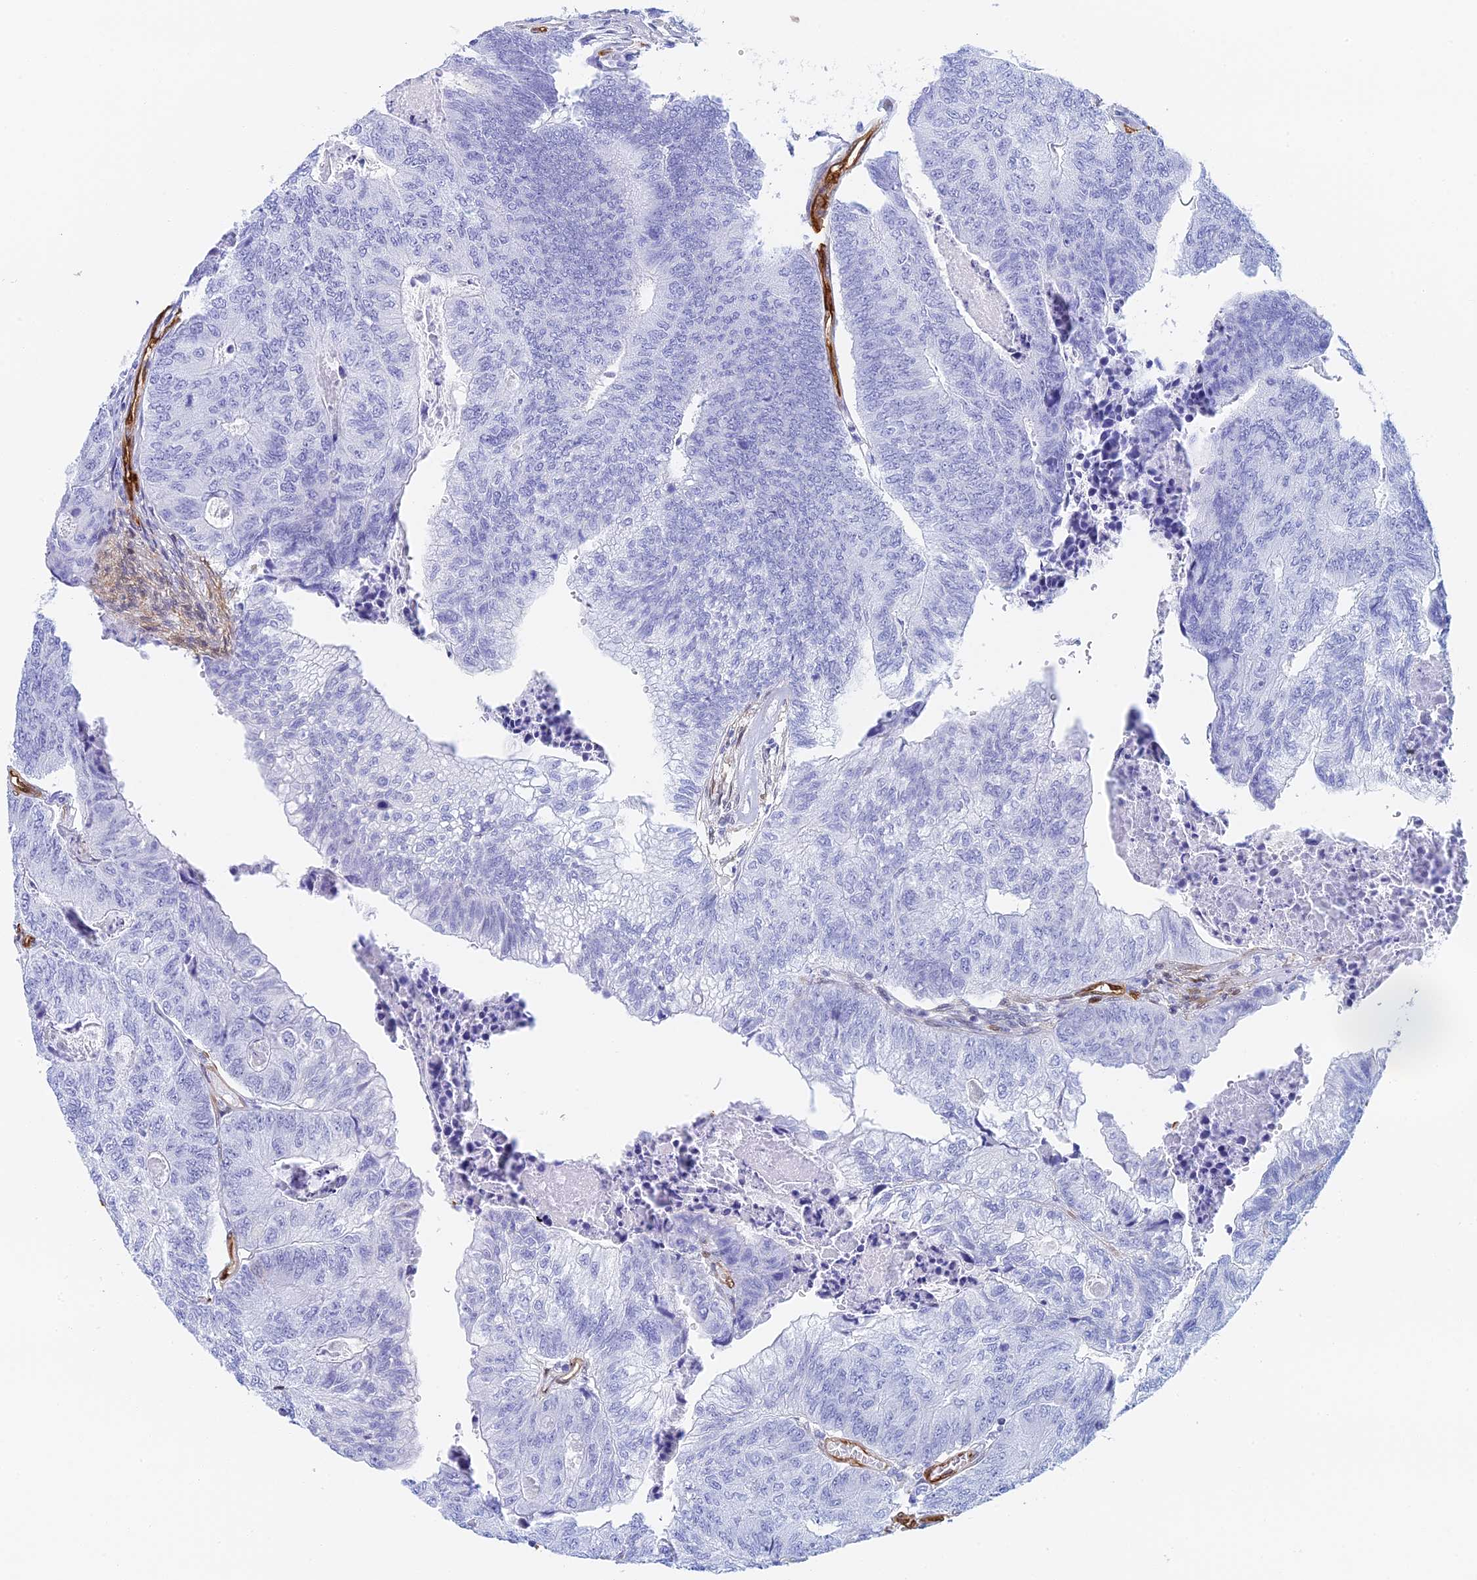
{"staining": {"intensity": "negative", "quantity": "none", "location": "none"}, "tissue": "colorectal cancer", "cell_type": "Tumor cells", "image_type": "cancer", "snomed": [{"axis": "morphology", "description": "Adenocarcinoma, NOS"}, {"axis": "topography", "description": "Colon"}], "caption": "Protein analysis of colorectal adenocarcinoma displays no significant staining in tumor cells.", "gene": "CRIP2", "patient": {"sex": "female", "age": 67}}